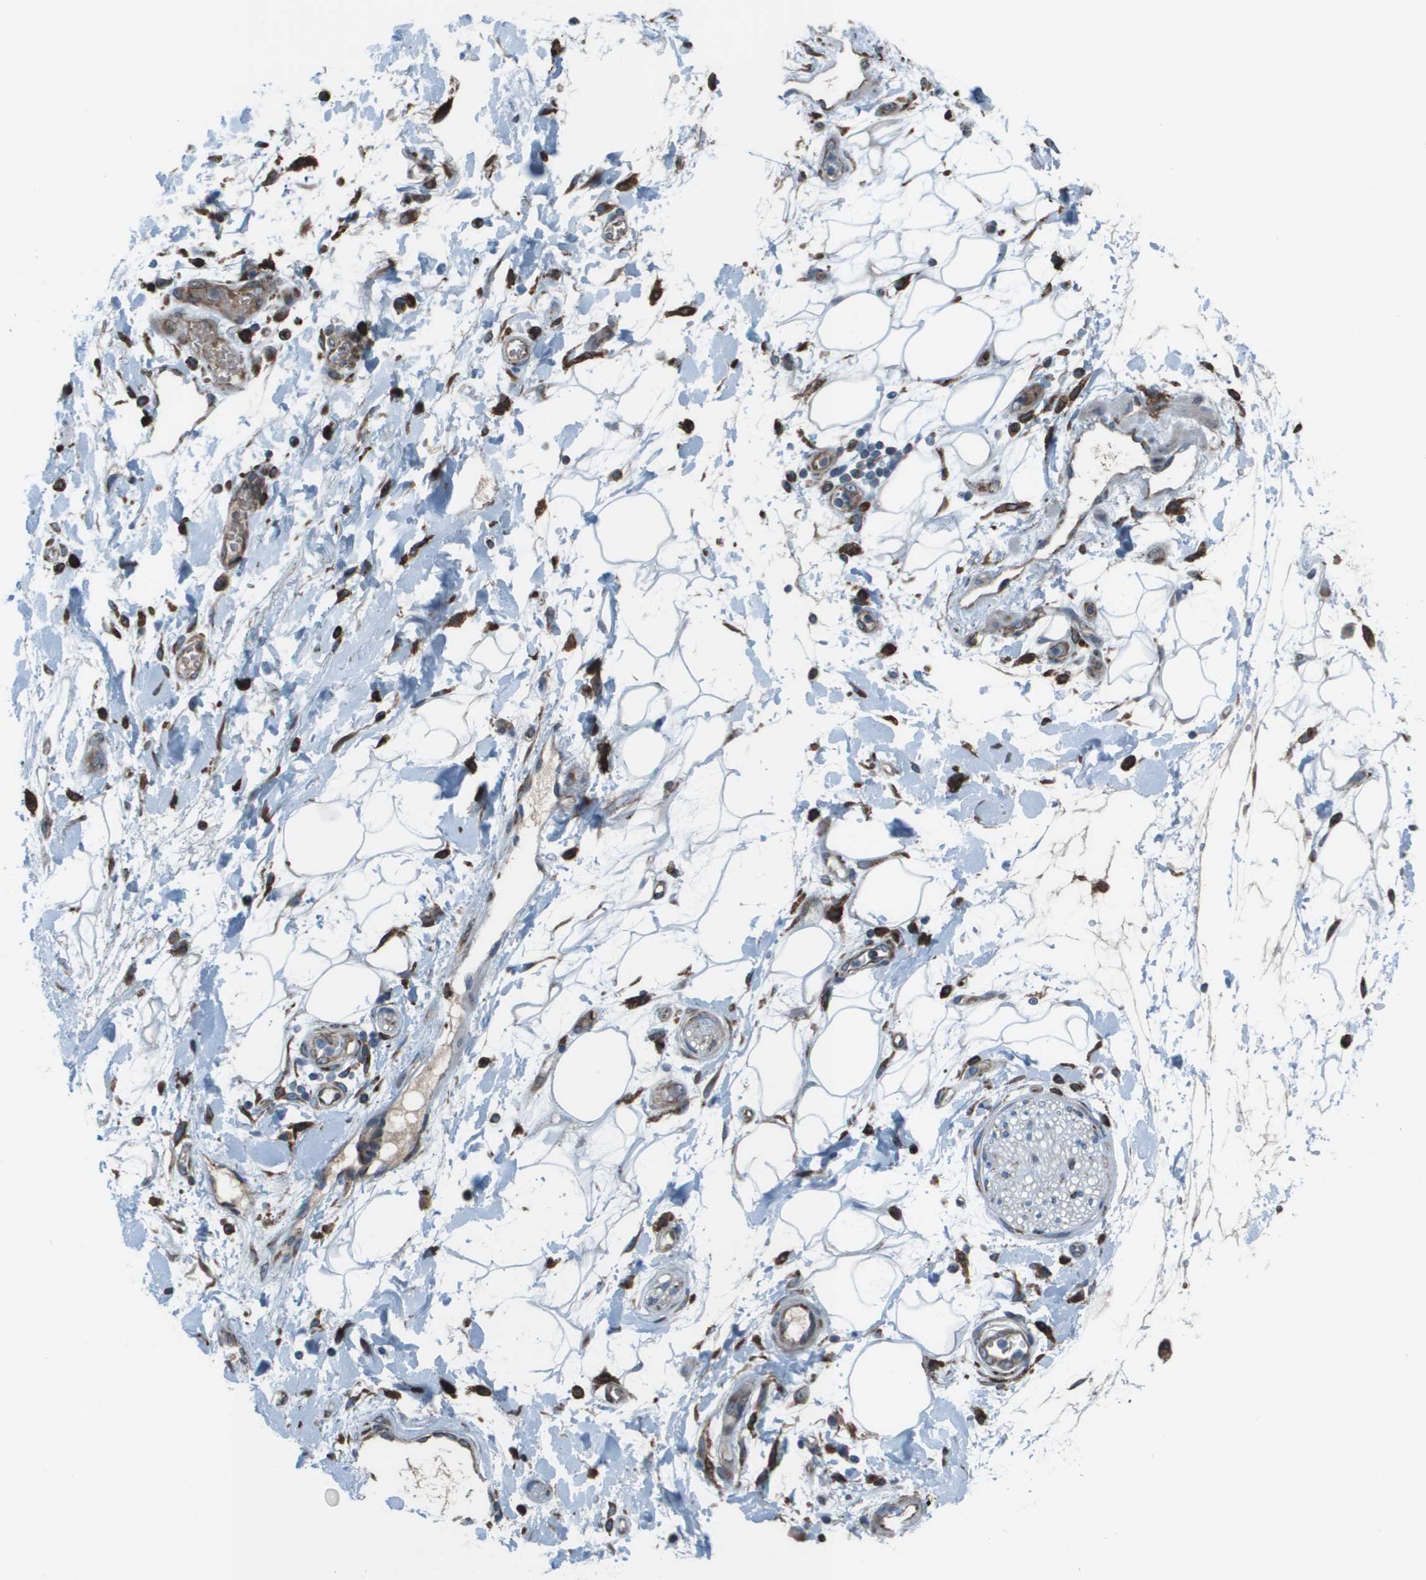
{"staining": {"intensity": "negative", "quantity": "none", "location": "none"}, "tissue": "adipose tissue", "cell_type": "Adipocytes", "image_type": "normal", "snomed": [{"axis": "morphology", "description": "Normal tissue, NOS"}, {"axis": "morphology", "description": "Adenocarcinoma, NOS"}, {"axis": "topography", "description": "Duodenum"}, {"axis": "topography", "description": "Peripheral nerve tissue"}], "caption": "IHC micrograph of normal adipose tissue: adipose tissue stained with DAB (3,3'-diaminobenzidine) exhibits no significant protein staining in adipocytes.", "gene": "UTS2", "patient": {"sex": "female", "age": 60}}